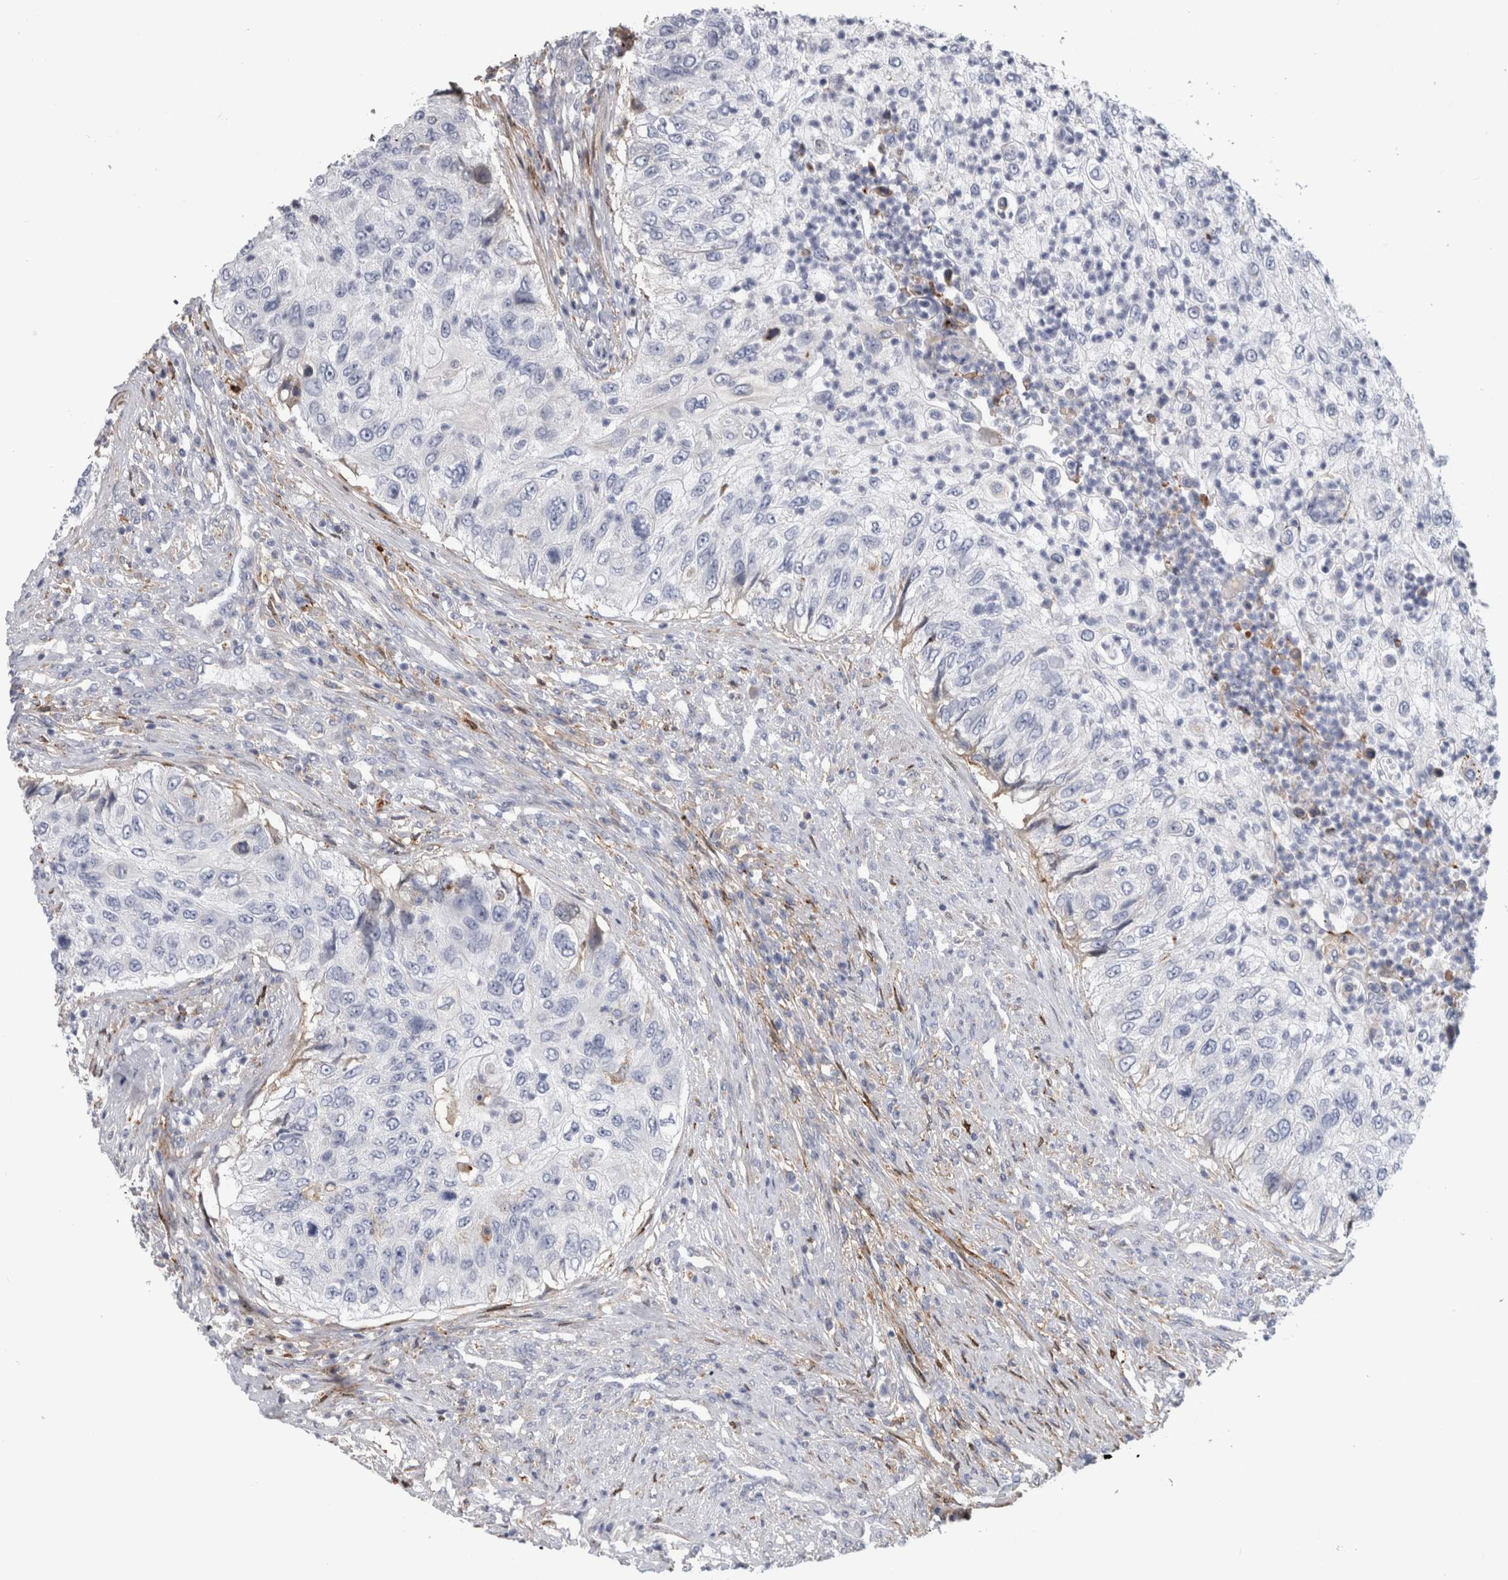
{"staining": {"intensity": "negative", "quantity": "none", "location": "none"}, "tissue": "urothelial cancer", "cell_type": "Tumor cells", "image_type": "cancer", "snomed": [{"axis": "morphology", "description": "Urothelial carcinoma, High grade"}, {"axis": "topography", "description": "Urinary bladder"}], "caption": "Tumor cells are negative for protein expression in human urothelial cancer. The staining is performed using DAB brown chromogen with nuclei counter-stained in using hematoxylin.", "gene": "DNAJC24", "patient": {"sex": "female", "age": 60}}